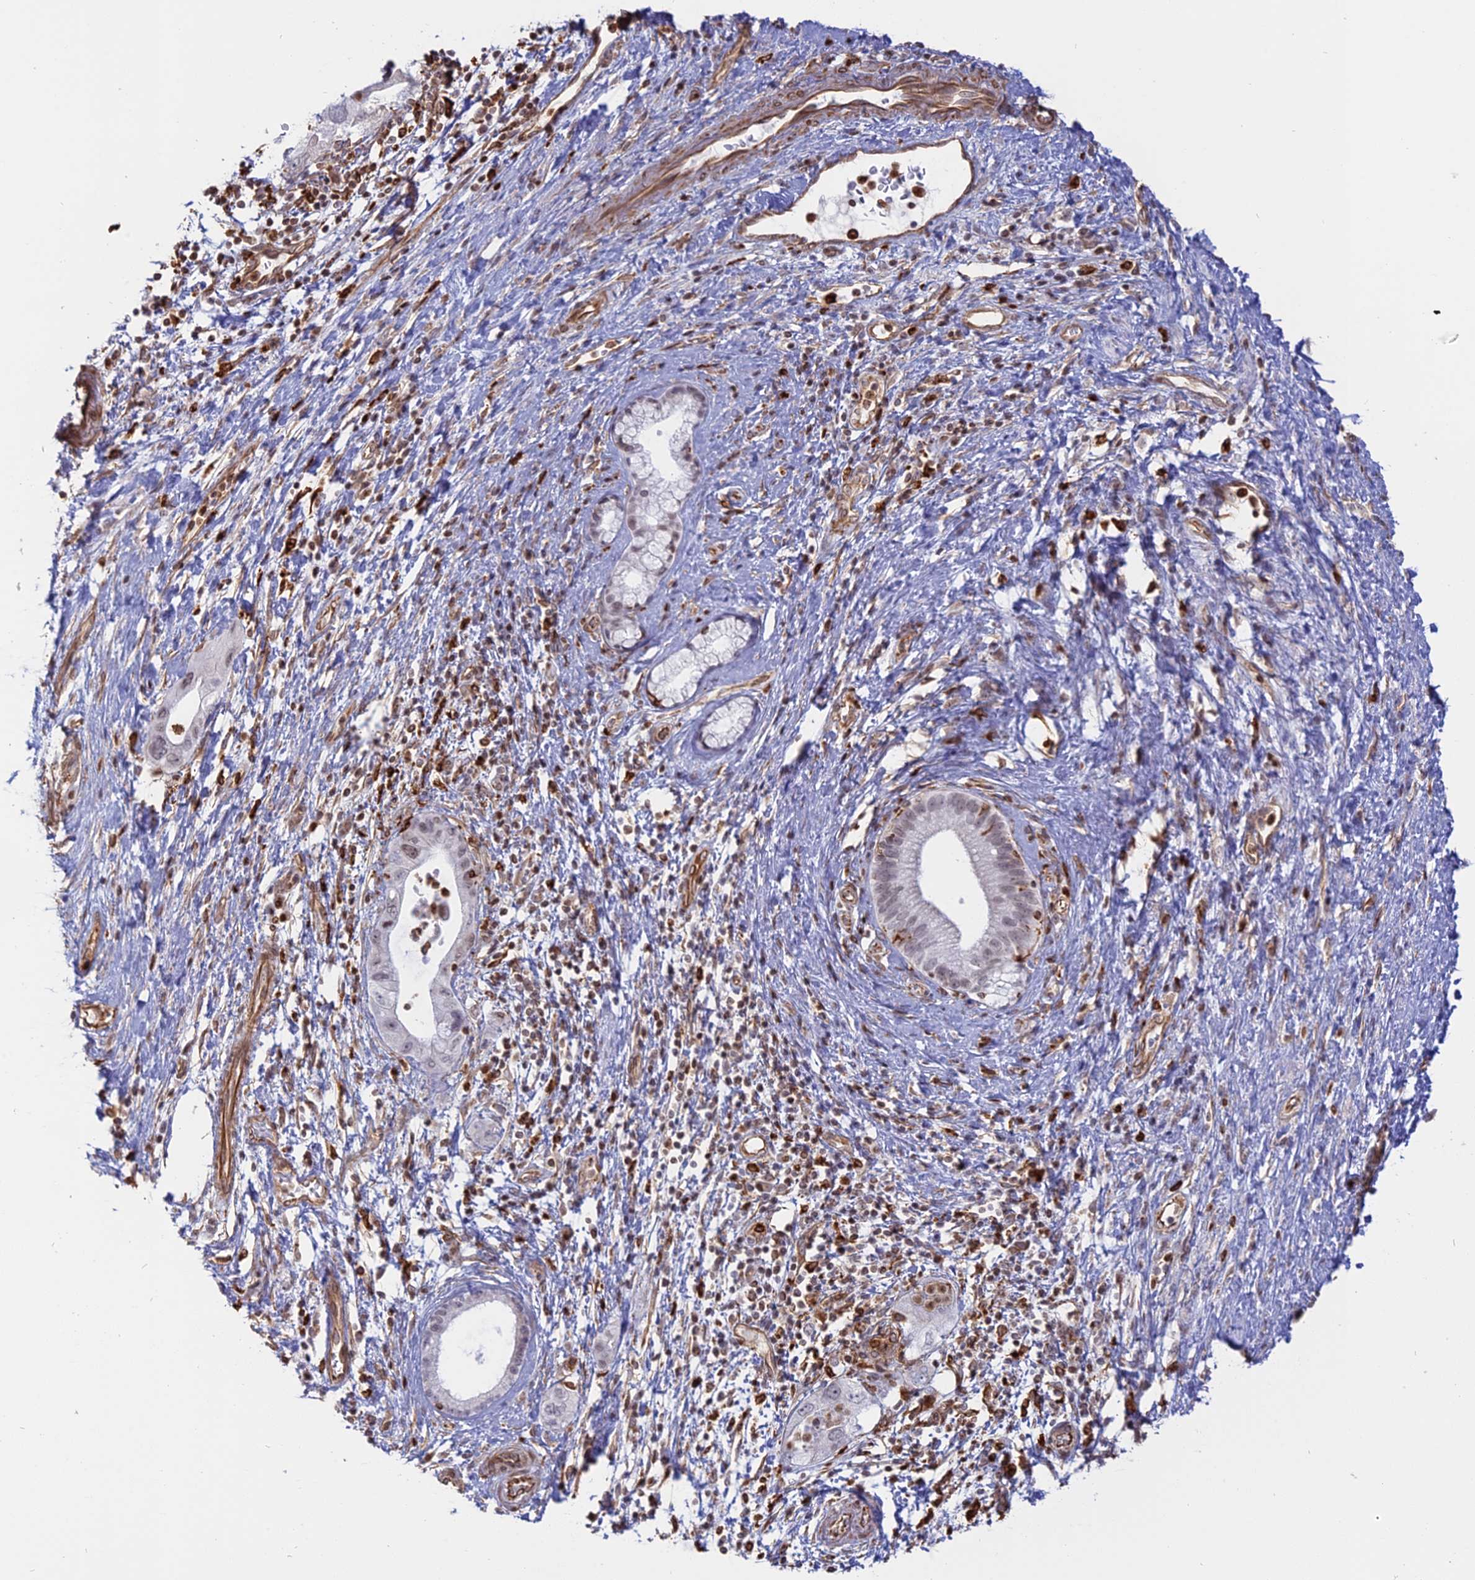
{"staining": {"intensity": "weak", "quantity": "<25%", "location": "nuclear"}, "tissue": "pancreatic cancer", "cell_type": "Tumor cells", "image_type": "cancer", "snomed": [{"axis": "morphology", "description": "Adenocarcinoma, NOS"}, {"axis": "topography", "description": "Pancreas"}], "caption": "A high-resolution micrograph shows immunohistochemistry staining of adenocarcinoma (pancreatic), which displays no significant expression in tumor cells.", "gene": "APOBR", "patient": {"sex": "female", "age": 73}}